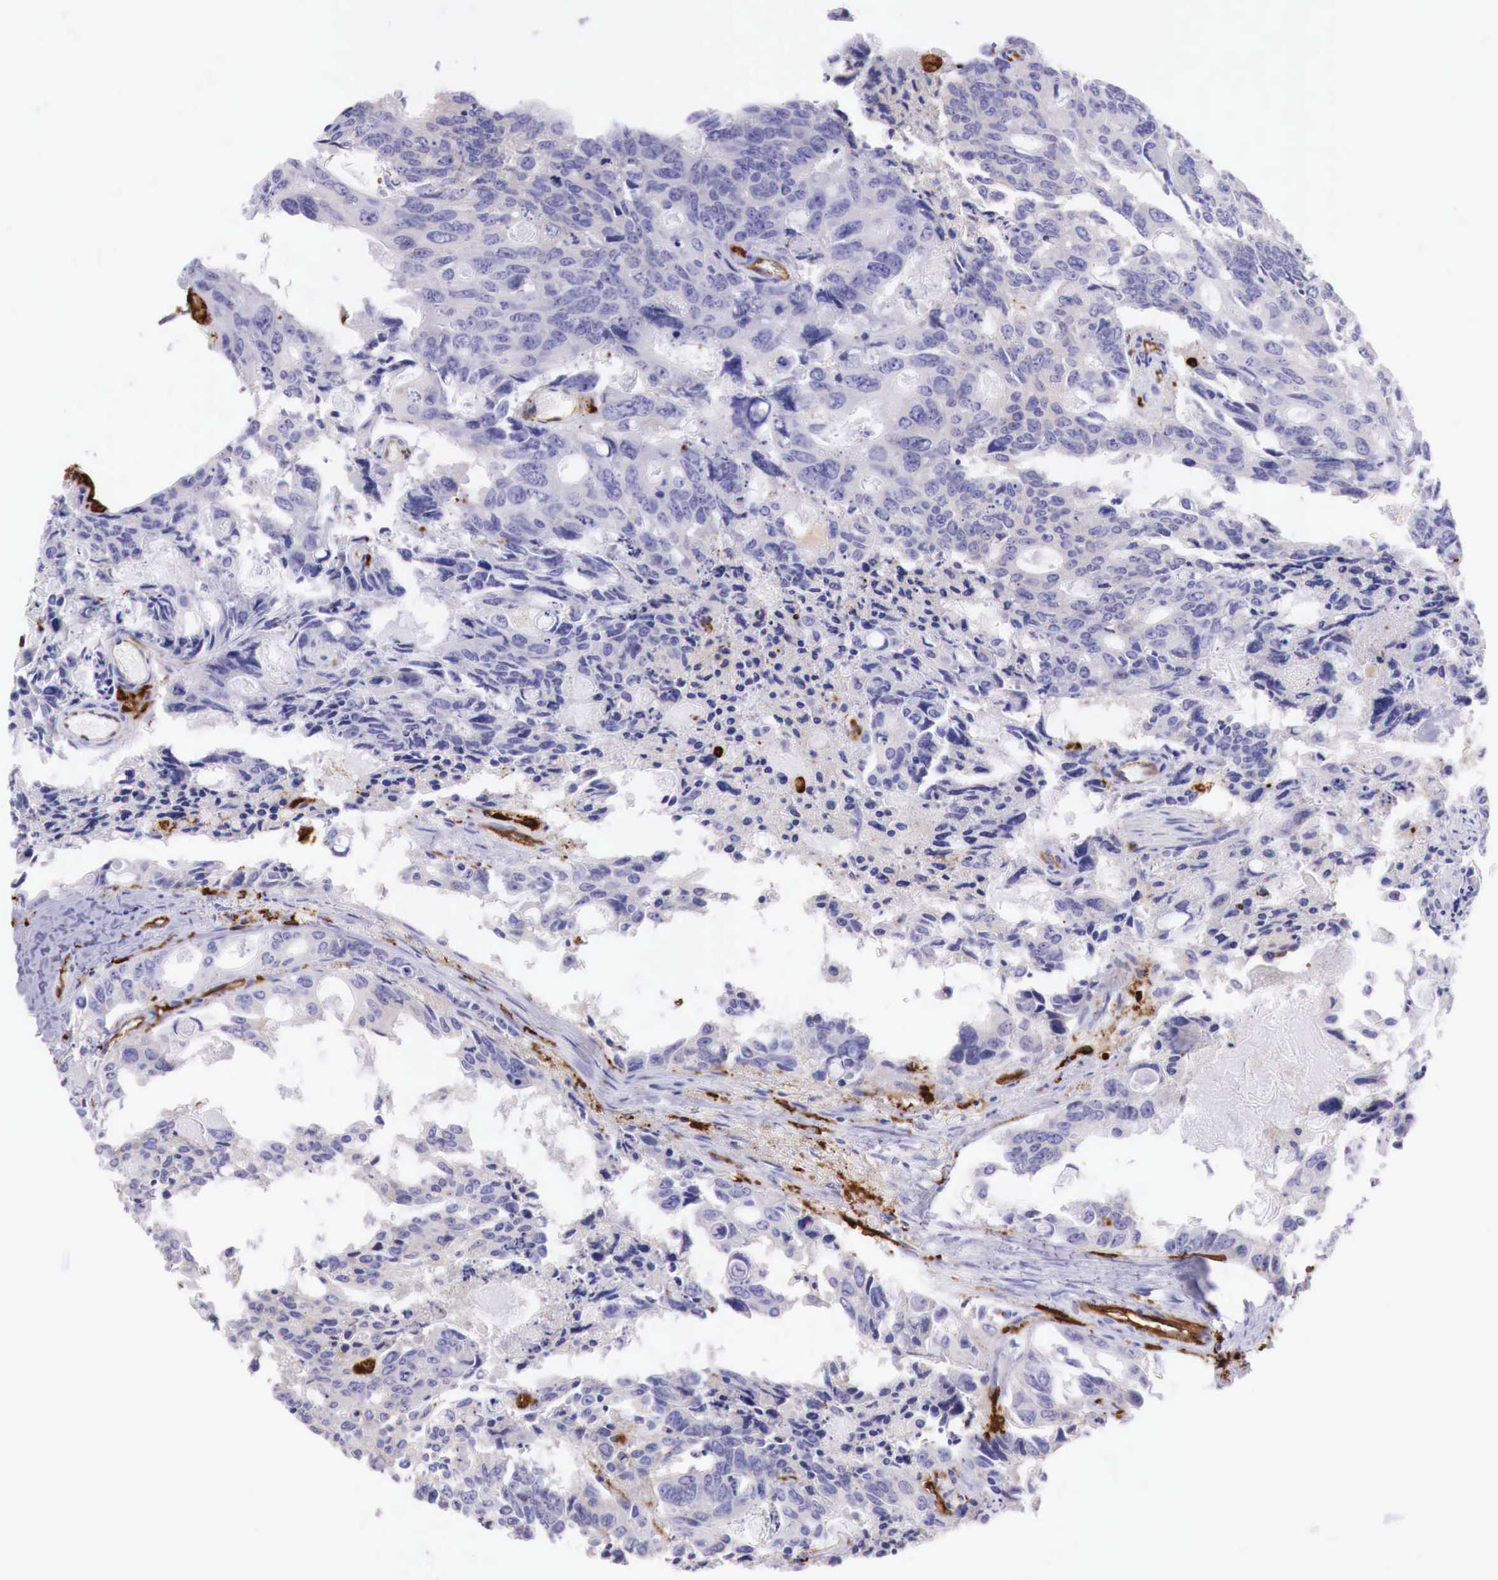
{"staining": {"intensity": "negative", "quantity": "none", "location": "none"}, "tissue": "colorectal cancer", "cell_type": "Tumor cells", "image_type": "cancer", "snomed": [{"axis": "morphology", "description": "Adenocarcinoma, NOS"}, {"axis": "topography", "description": "Rectum"}], "caption": "Adenocarcinoma (colorectal) was stained to show a protein in brown. There is no significant positivity in tumor cells.", "gene": "MSR1", "patient": {"sex": "male", "age": 76}}